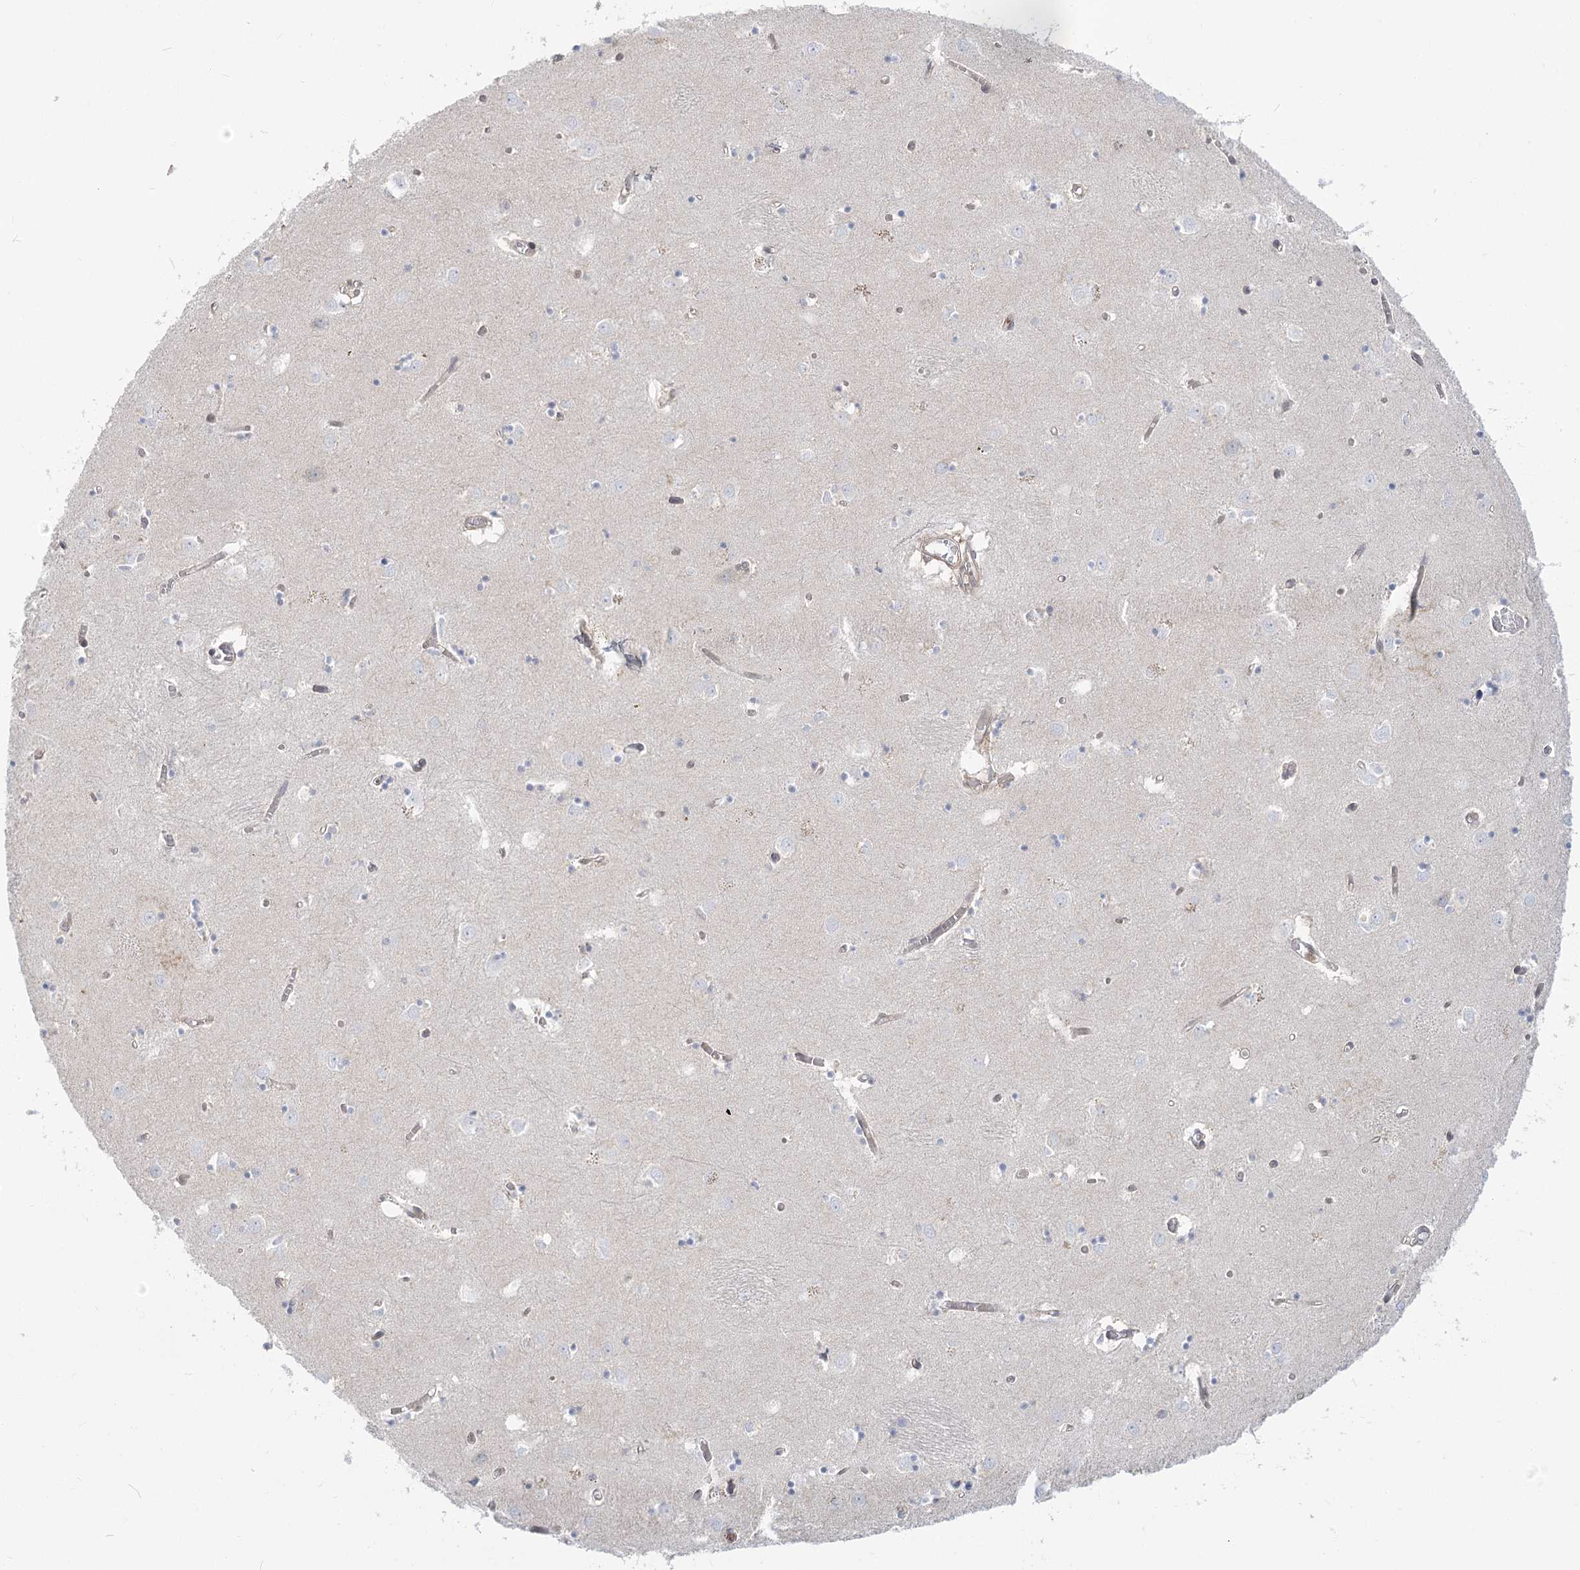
{"staining": {"intensity": "moderate", "quantity": "<25%", "location": "cytoplasmic/membranous"}, "tissue": "caudate", "cell_type": "Glial cells", "image_type": "normal", "snomed": [{"axis": "morphology", "description": "Normal tissue, NOS"}, {"axis": "topography", "description": "Lateral ventricle wall"}], "caption": "Glial cells exhibit moderate cytoplasmic/membranous positivity in approximately <25% of cells in unremarkable caudate. The protein of interest is shown in brown color, while the nuclei are stained blue.", "gene": "MTMR3", "patient": {"sex": "male", "age": 70}}